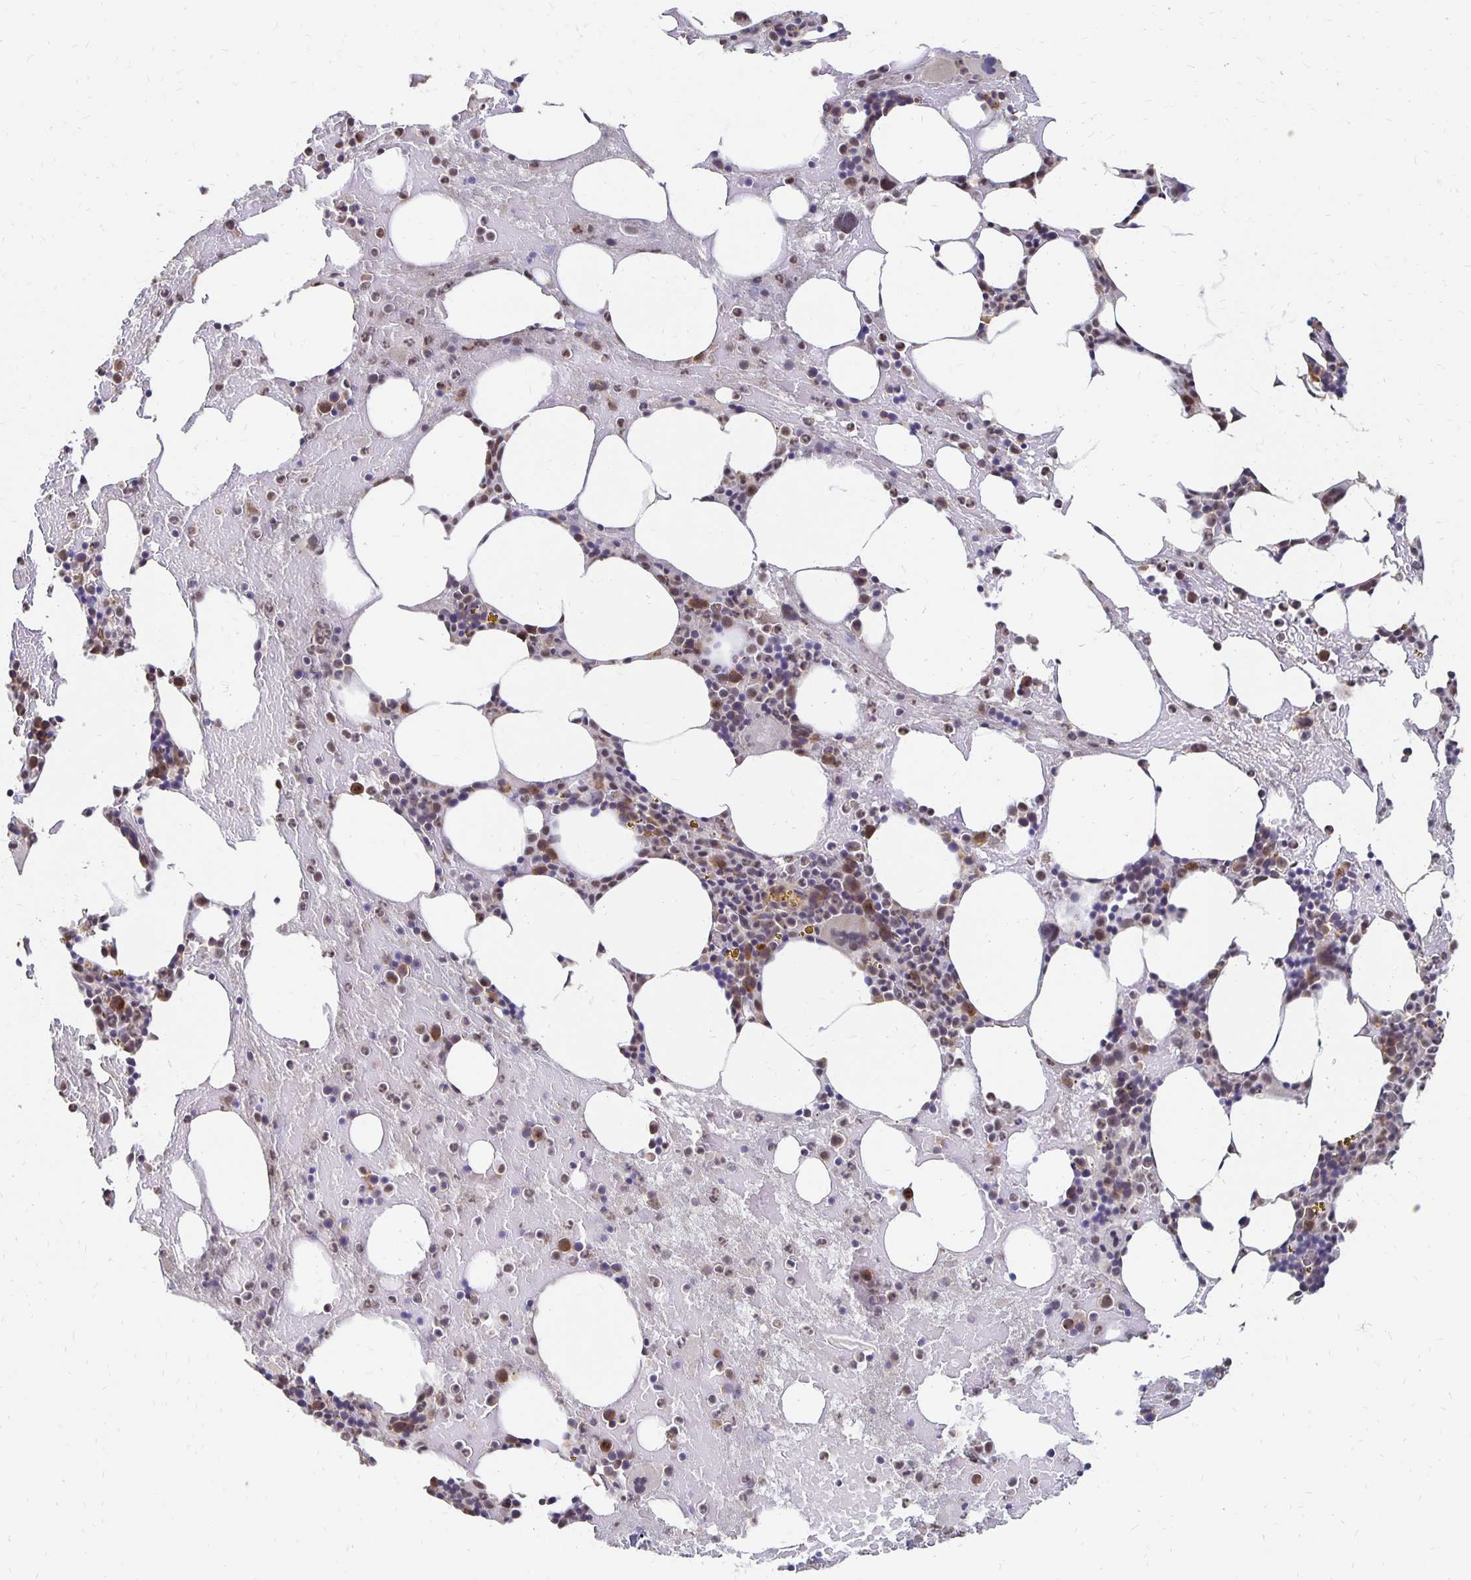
{"staining": {"intensity": "moderate", "quantity": "<25%", "location": "nuclear"}, "tissue": "bone marrow", "cell_type": "Hematopoietic cells", "image_type": "normal", "snomed": [{"axis": "morphology", "description": "Normal tissue, NOS"}, {"axis": "topography", "description": "Bone marrow"}], "caption": "Moderate nuclear expression is seen in approximately <25% of hematopoietic cells in unremarkable bone marrow.", "gene": "CLASRP", "patient": {"sex": "female", "age": 62}}